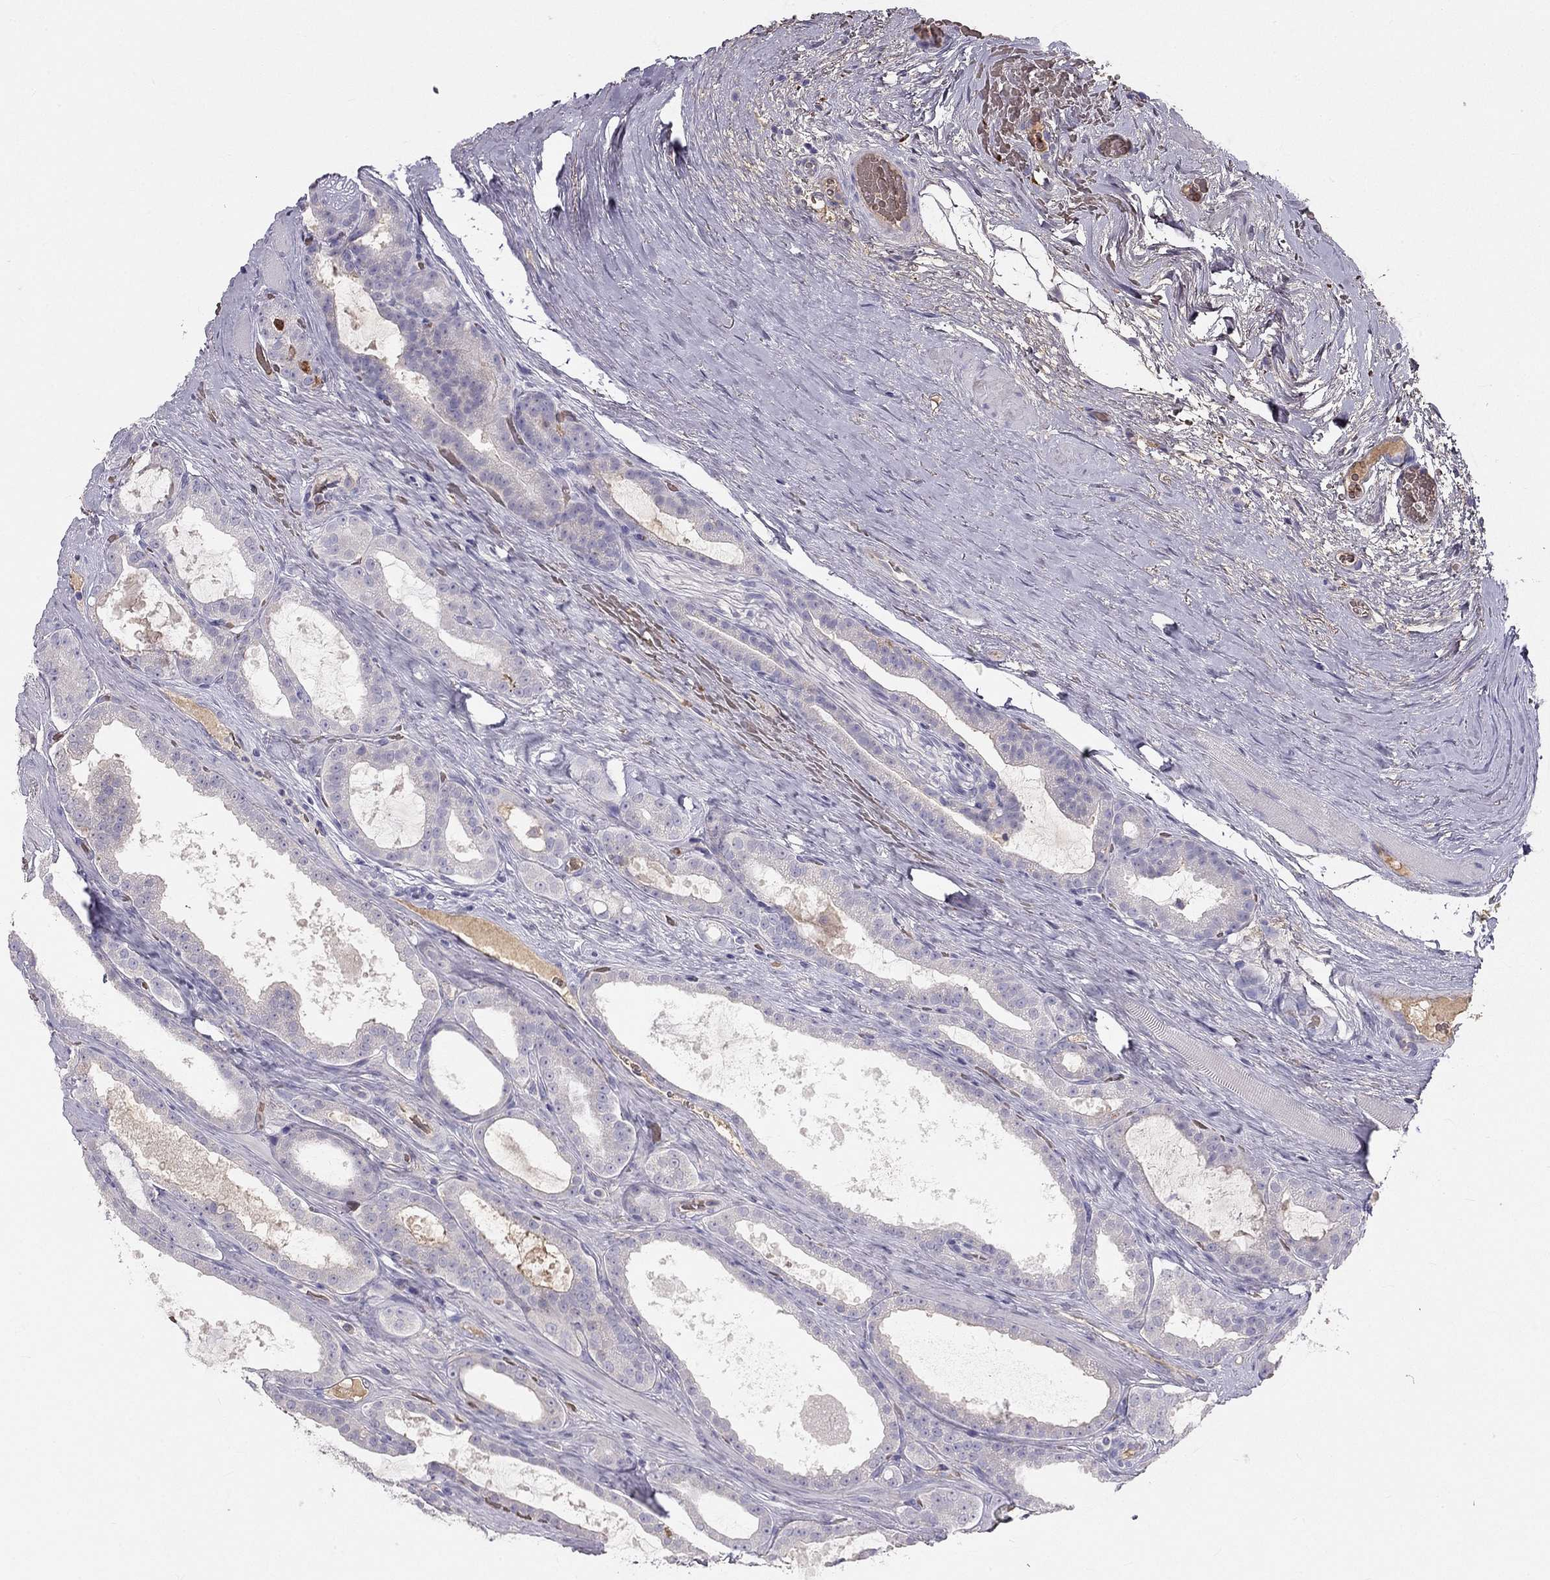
{"staining": {"intensity": "negative", "quantity": "none", "location": "none"}, "tissue": "prostate cancer", "cell_type": "Tumor cells", "image_type": "cancer", "snomed": [{"axis": "morphology", "description": "Adenocarcinoma, NOS"}, {"axis": "topography", "description": "Prostate"}], "caption": "IHC image of adenocarcinoma (prostate) stained for a protein (brown), which exhibits no positivity in tumor cells.", "gene": "RHD", "patient": {"sex": "male", "age": 67}}